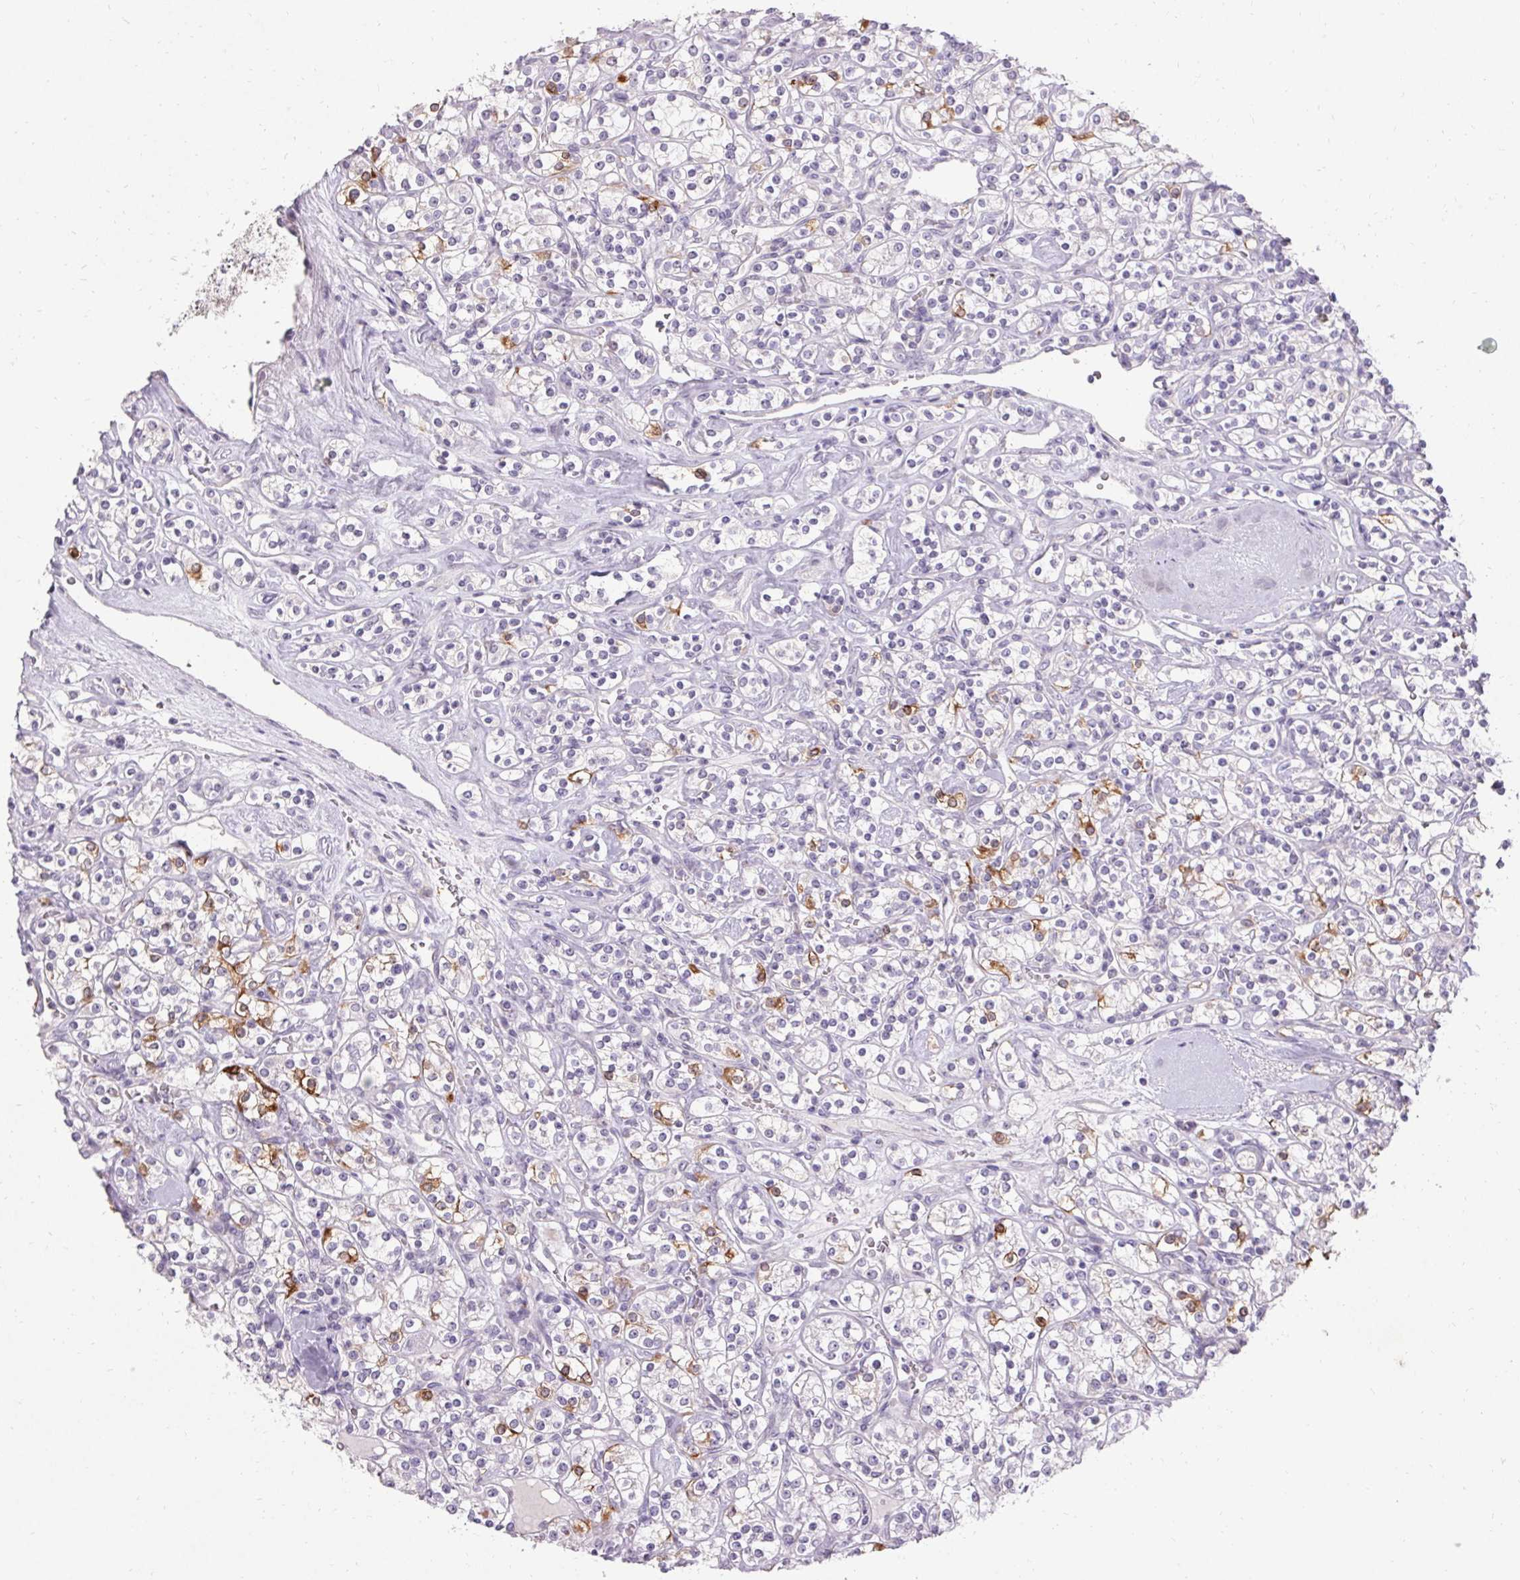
{"staining": {"intensity": "moderate", "quantity": "<25%", "location": "cytoplasmic/membranous"}, "tissue": "renal cancer", "cell_type": "Tumor cells", "image_type": "cancer", "snomed": [{"axis": "morphology", "description": "Adenocarcinoma, NOS"}, {"axis": "topography", "description": "Kidney"}], "caption": "This histopathology image reveals IHC staining of human renal cancer, with low moderate cytoplasmic/membranous staining in approximately <25% of tumor cells.", "gene": "HSD17B3", "patient": {"sex": "male", "age": 77}}